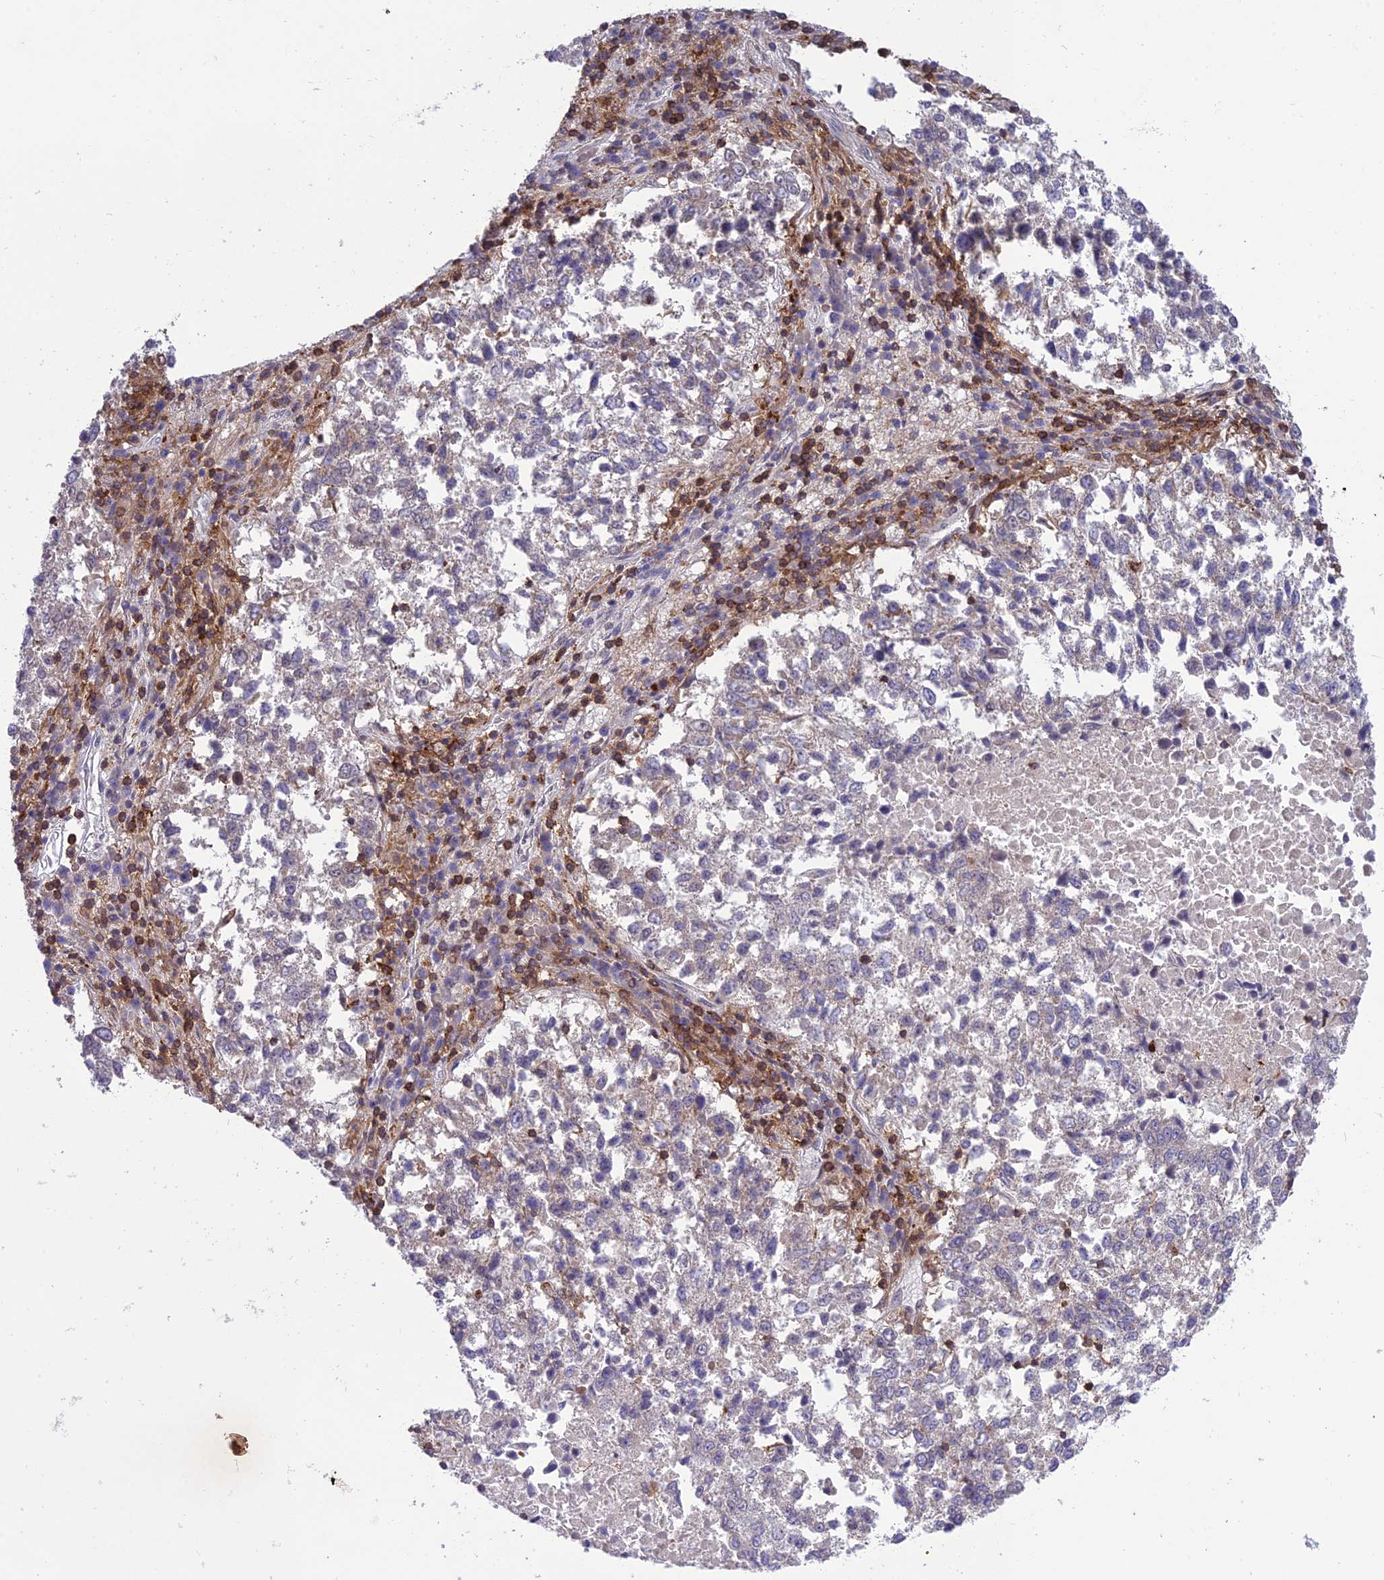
{"staining": {"intensity": "negative", "quantity": "none", "location": "none"}, "tissue": "lung cancer", "cell_type": "Tumor cells", "image_type": "cancer", "snomed": [{"axis": "morphology", "description": "Squamous cell carcinoma, NOS"}, {"axis": "topography", "description": "Lung"}], "caption": "A photomicrograph of human lung squamous cell carcinoma is negative for staining in tumor cells. (DAB (3,3'-diaminobenzidine) IHC visualized using brightfield microscopy, high magnification).", "gene": "FAM76A", "patient": {"sex": "male", "age": 73}}